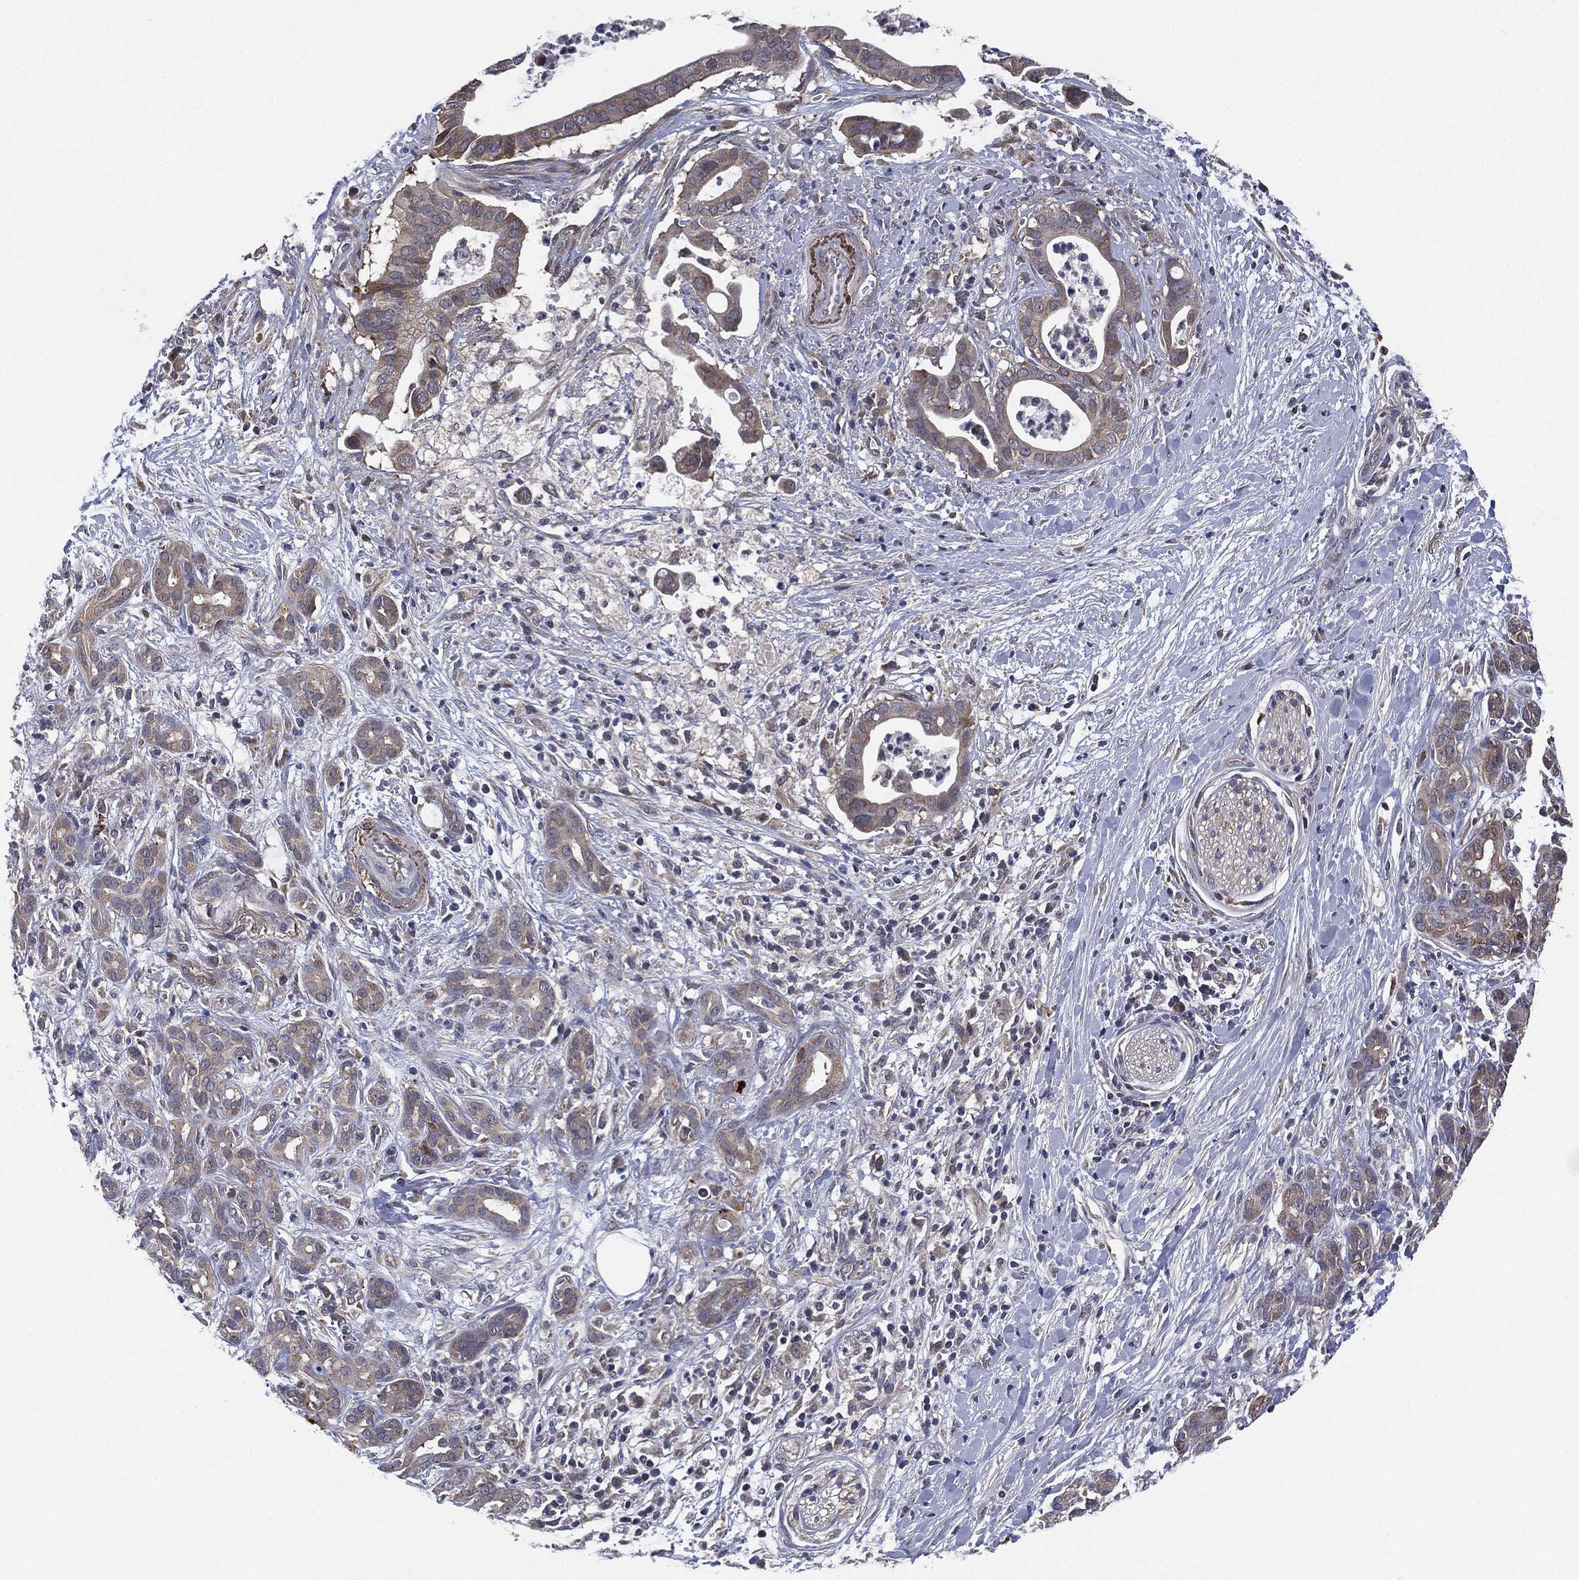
{"staining": {"intensity": "moderate", "quantity": "<25%", "location": "cytoplasmic/membranous"}, "tissue": "pancreatic cancer", "cell_type": "Tumor cells", "image_type": "cancer", "snomed": [{"axis": "morphology", "description": "Adenocarcinoma, NOS"}, {"axis": "topography", "description": "Pancreas"}], "caption": "A brown stain shows moderate cytoplasmic/membranous positivity of a protein in pancreatic cancer (adenocarcinoma) tumor cells.", "gene": "SELENOO", "patient": {"sex": "male", "age": 61}}